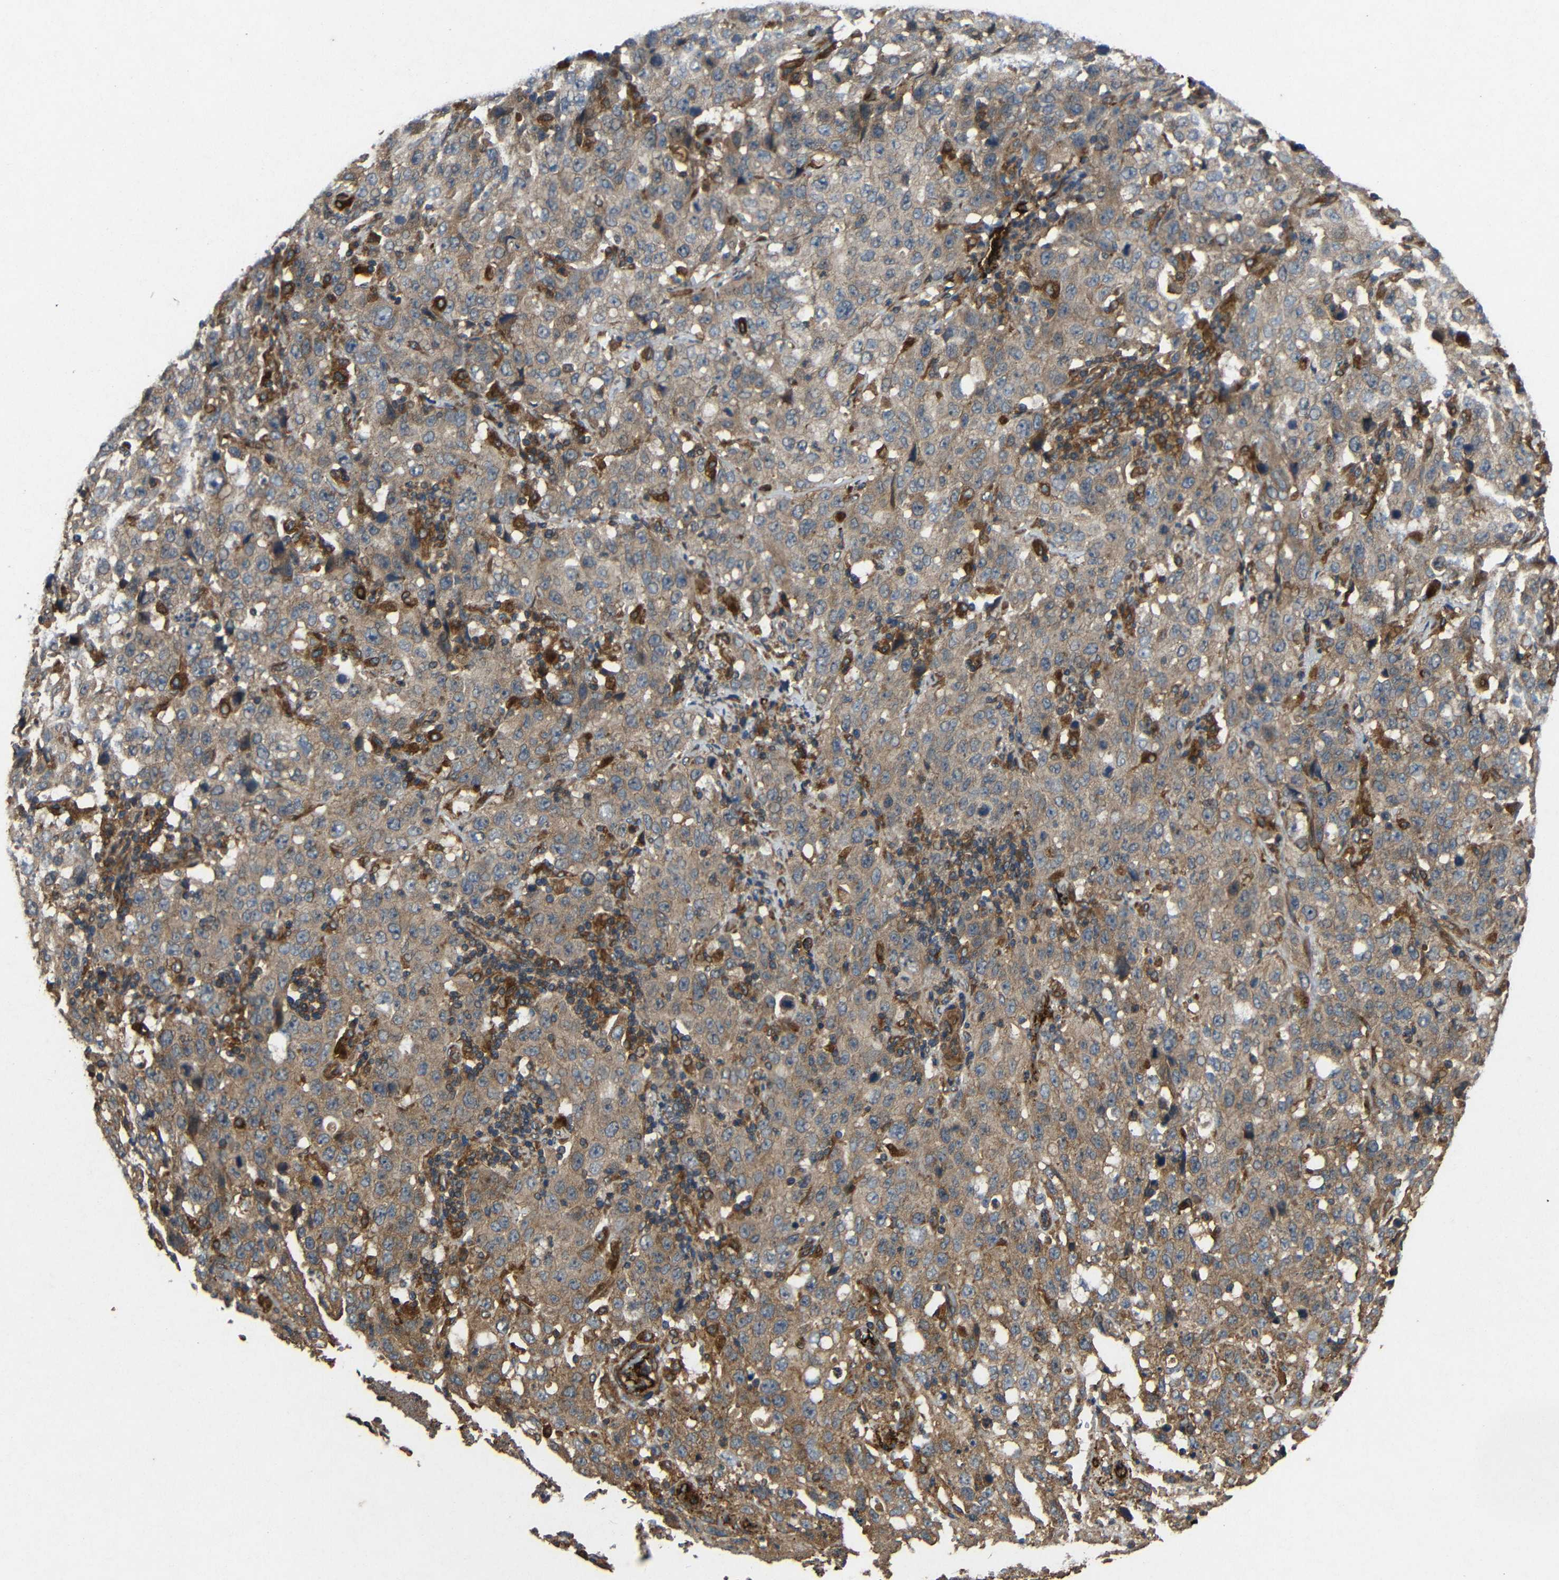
{"staining": {"intensity": "moderate", "quantity": ">75%", "location": "cytoplasmic/membranous"}, "tissue": "stomach cancer", "cell_type": "Tumor cells", "image_type": "cancer", "snomed": [{"axis": "morphology", "description": "Normal tissue, NOS"}, {"axis": "morphology", "description": "Adenocarcinoma, NOS"}, {"axis": "topography", "description": "Stomach"}], "caption": "Immunohistochemistry of stomach adenocarcinoma shows medium levels of moderate cytoplasmic/membranous expression in about >75% of tumor cells.", "gene": "EIF2S1", "patient": {"sex": "male", "age": 48}}